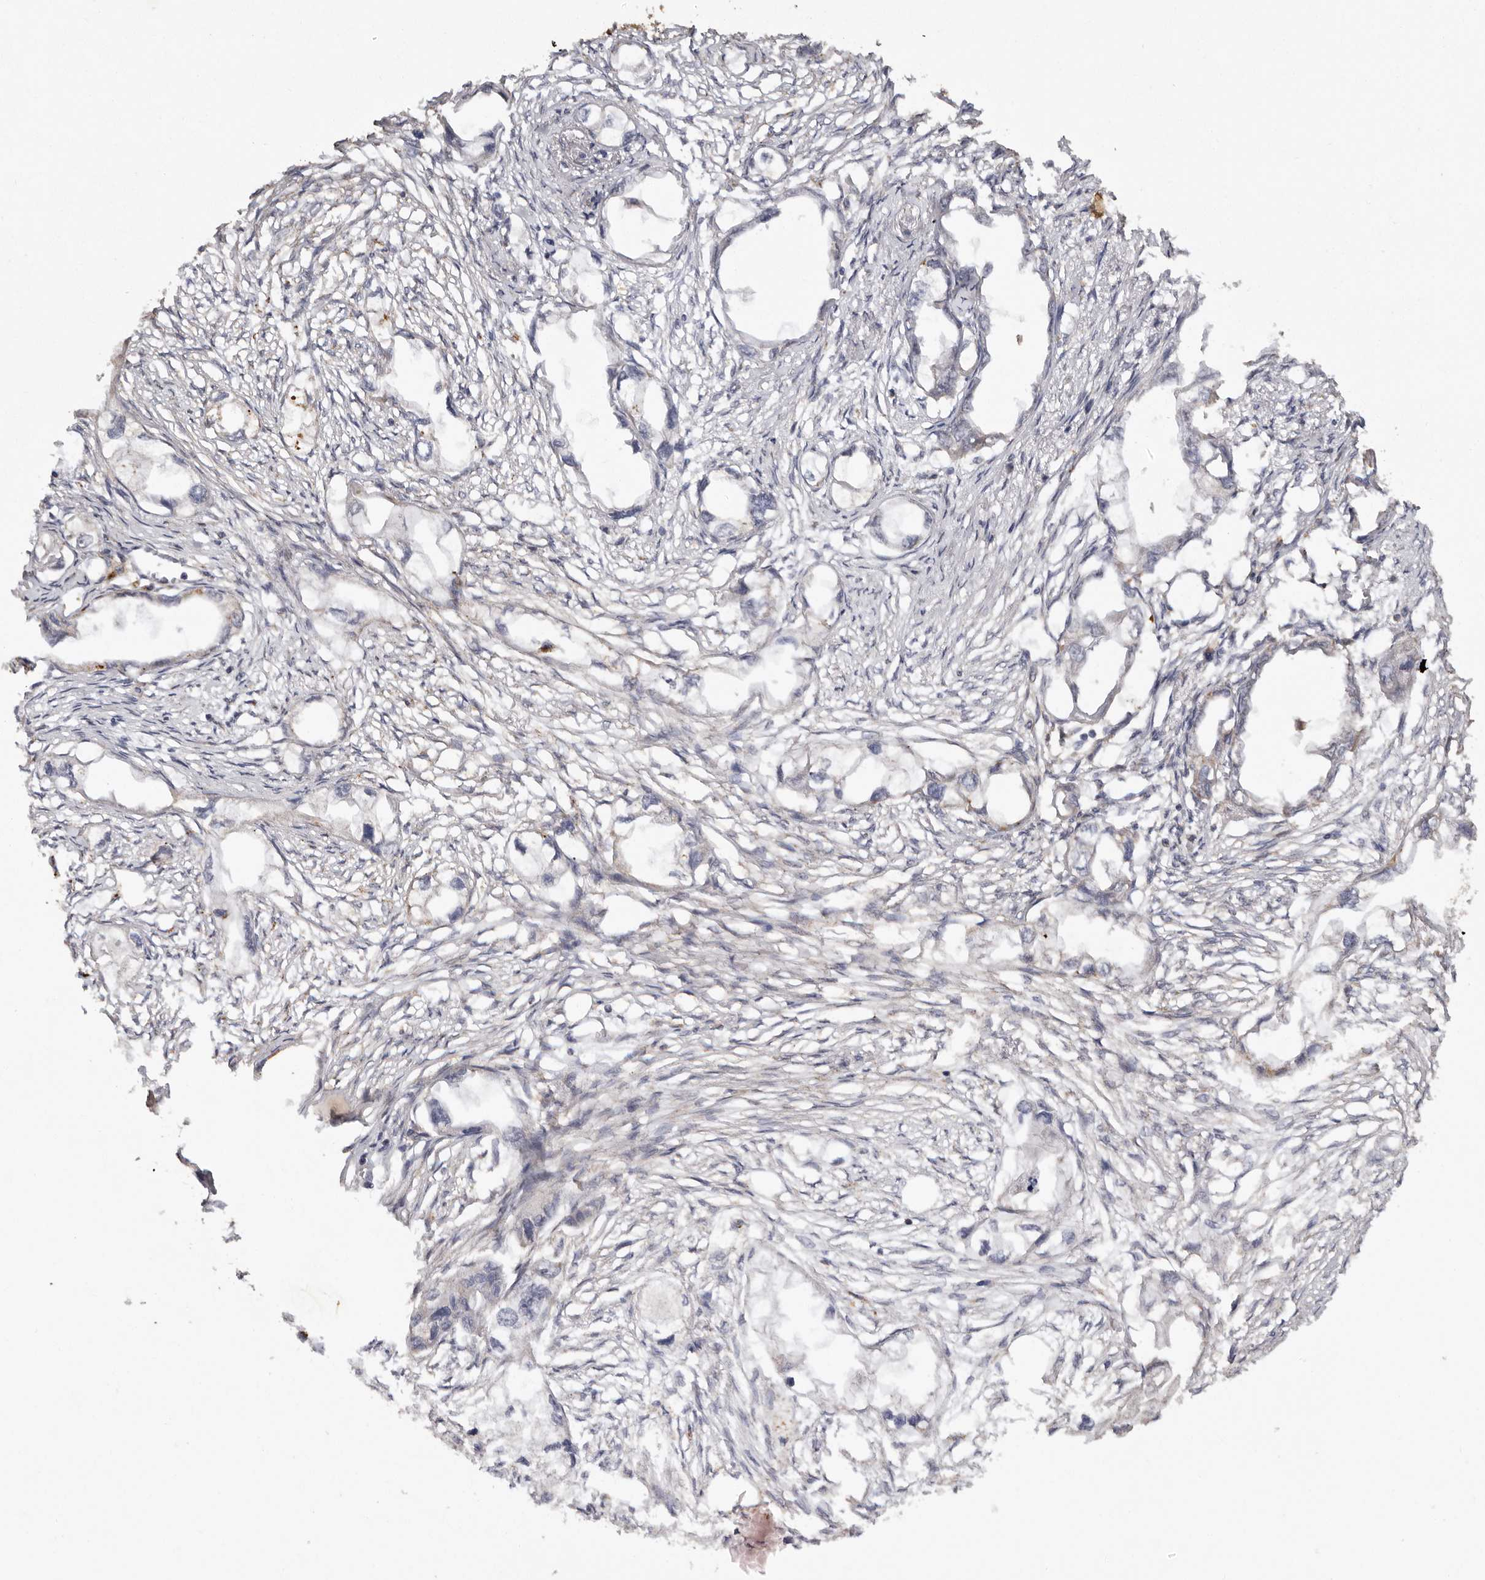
{"staining": {"intensity": "weak", "quantity": "<25%", "location": "cytoplasmic/membranous"}, "tissue": "endometrial cancer", "cell_type": "Tumor cells", "image_type": "cancer", "snomed": [{"axis": "morphology", "description": "Adenocarcinoma, NOS"}, {"axis": "morphology", "description": "Adenocarcinoma, metastatic, NOS"}, {"axis": "topography", "description": "Adipose tissue"}, {"axis": "topography", "description": "Endometrium"}], "caption": "Immunohistochemistry (IHC) photomicrograph of neoplastic tissue: endometrial cancer stained with DAB exhibits no significant protein staining in tumor cells.", "gene": "RWDD1", "patient": {"sex": "female", "age": 67}}